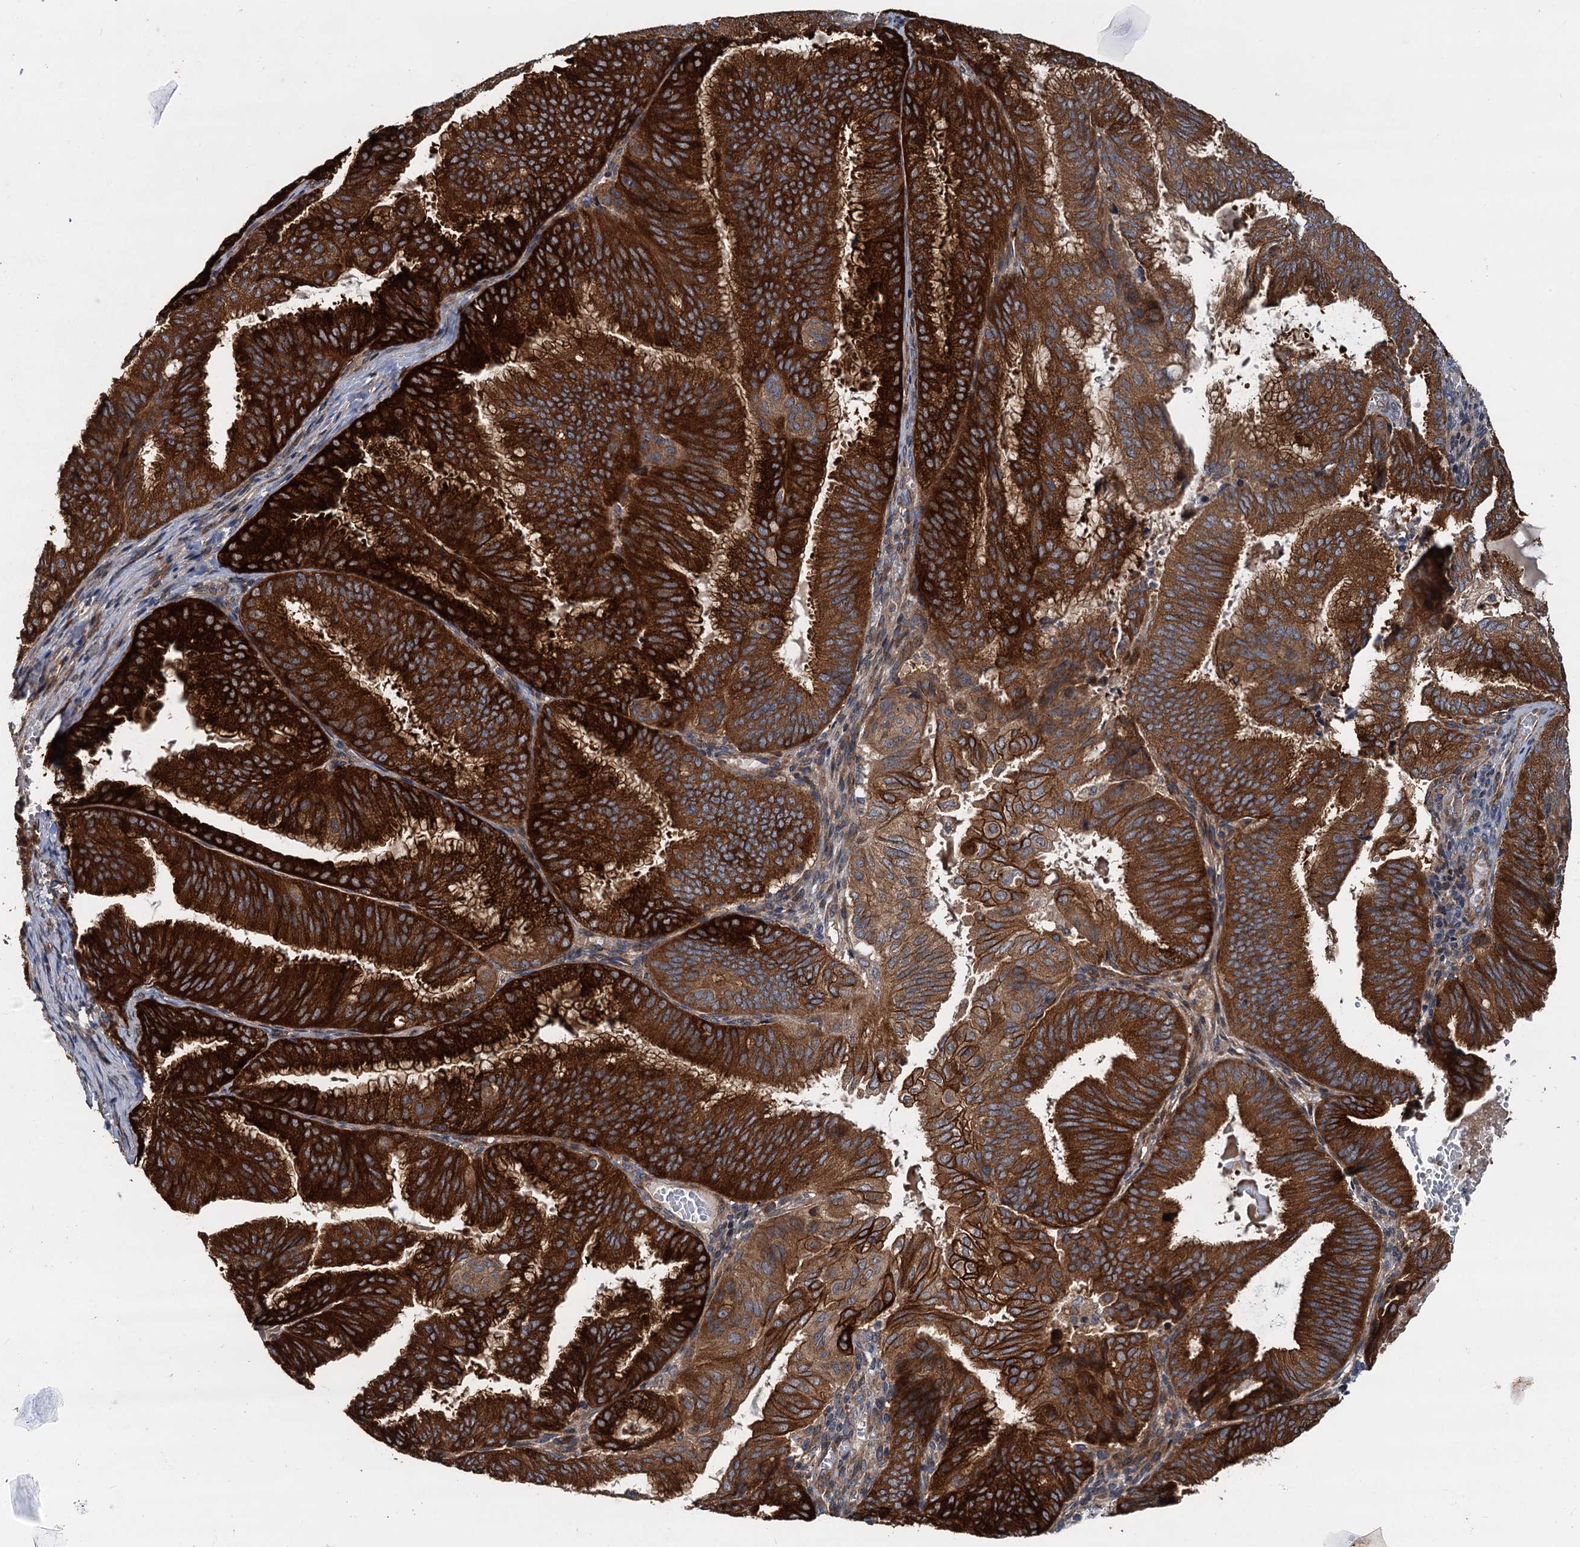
{"staining": {"intensity": "strong", "quantity": ">75%", "location": "cytoplasmic/membranous"}, "tissue": "endometrial cancer", "cell_type": "Tumor cells", "image_type": "cancer", "snomed": [{"axis": "morphology", "description": "Adenocarcinoma, NOS"}, {"axis": "topography", "description": "Endometrium"}], "caption": "Endometrial cancer tissue shows strong cytoplasmic/membranous staining in about >75% of tumor cells", "gene": "LRRK2", "patient": {"sex": "female", "age": 49}}